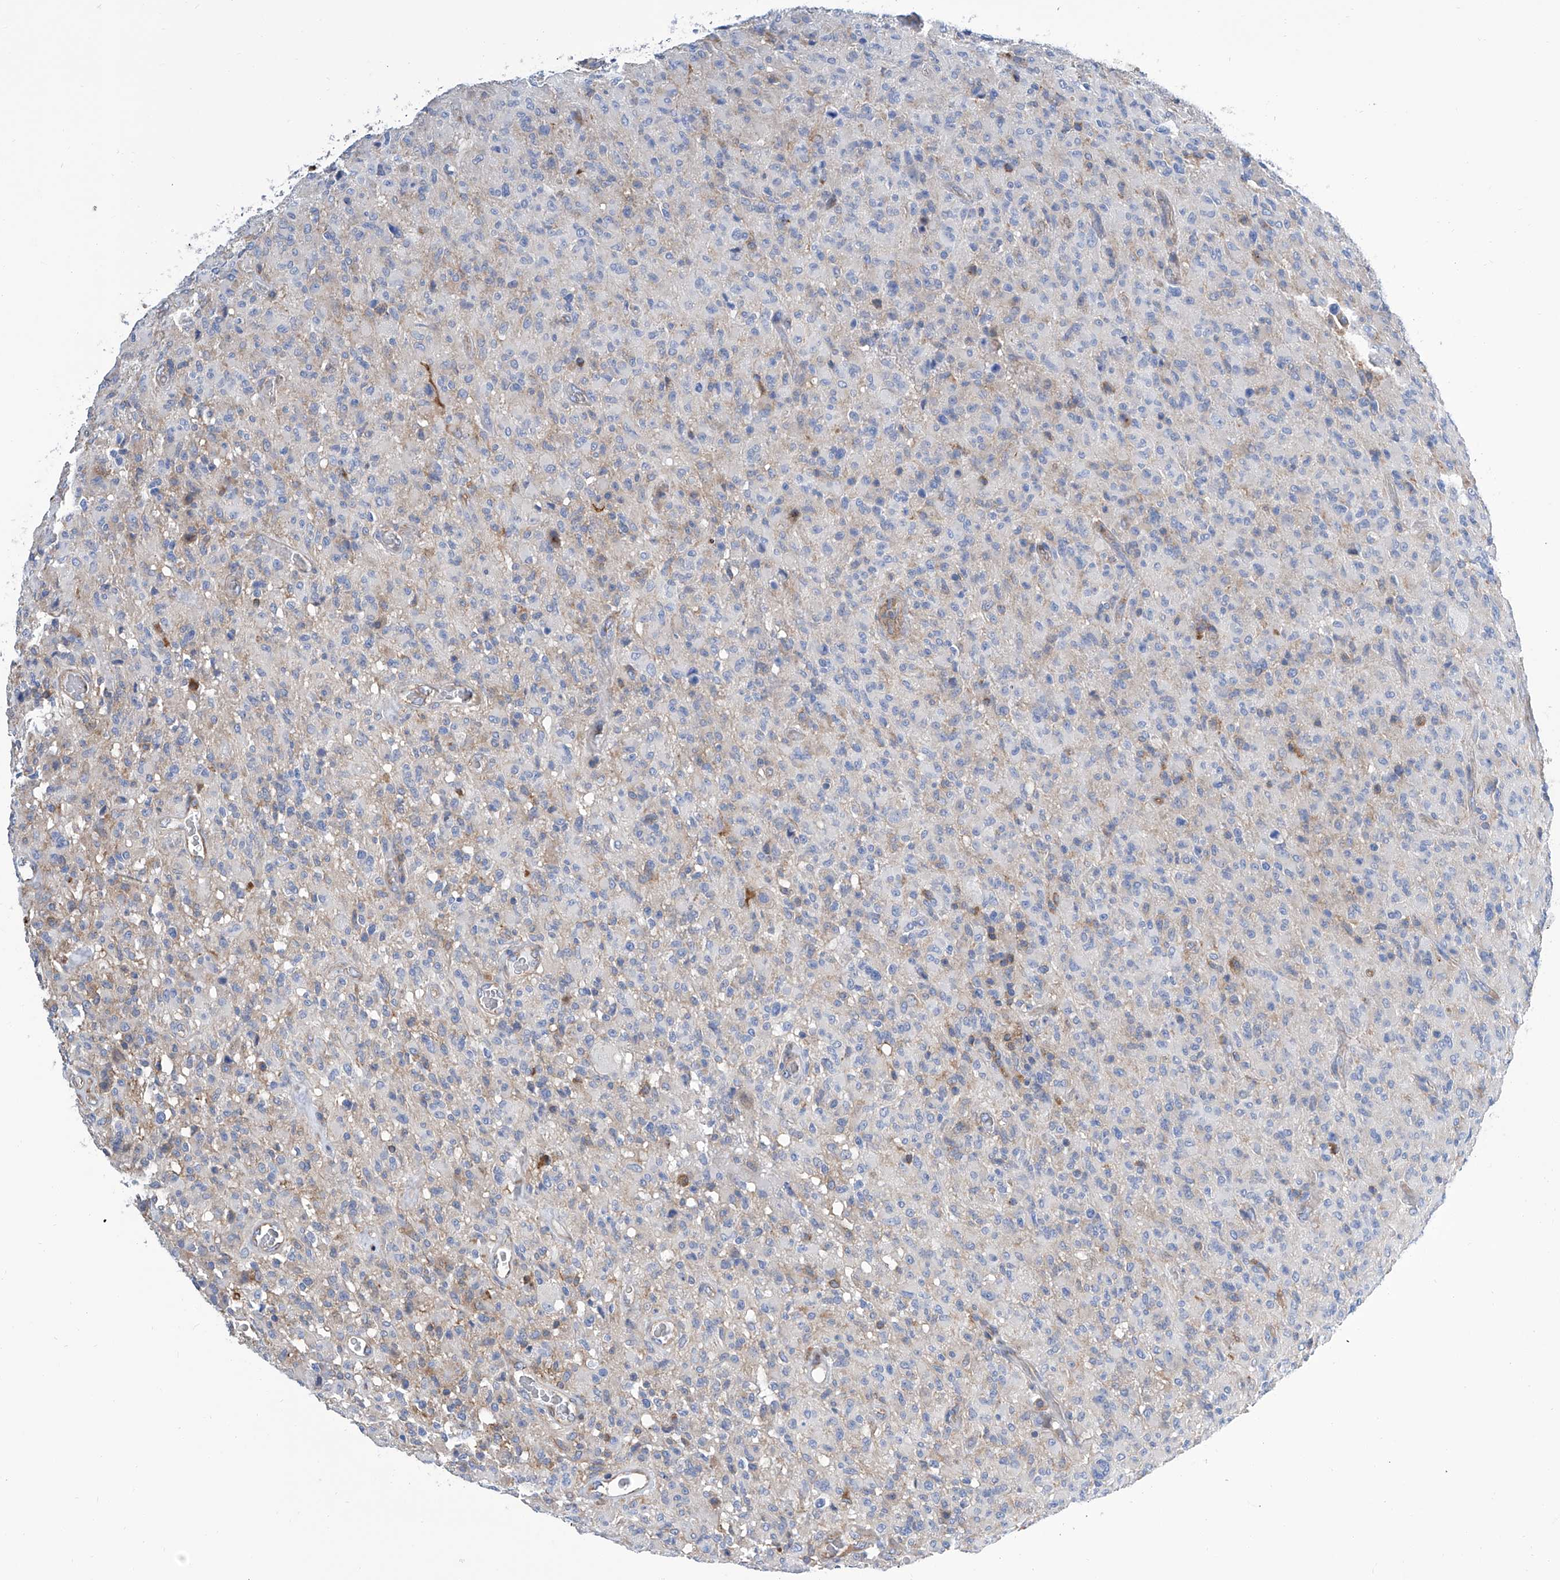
{"staining": {"intensity": "negative", "quantity": "none", "location": "none"}, "tissue": "glioma", "cell_type": "Tumor cells", "image_type": "cancer", "snomed": [{"axis": "morphology", "description": "Glioma, malignant, High grade"}, {"axis": "topography", "description": "Brain"}], "caption": "Tumor cells show no significant protein positivity in glioma. (DAB IHC with hematoxylin counter stain).", "gene": "GPT", "patient": {"sex": "female", "age": 57}}